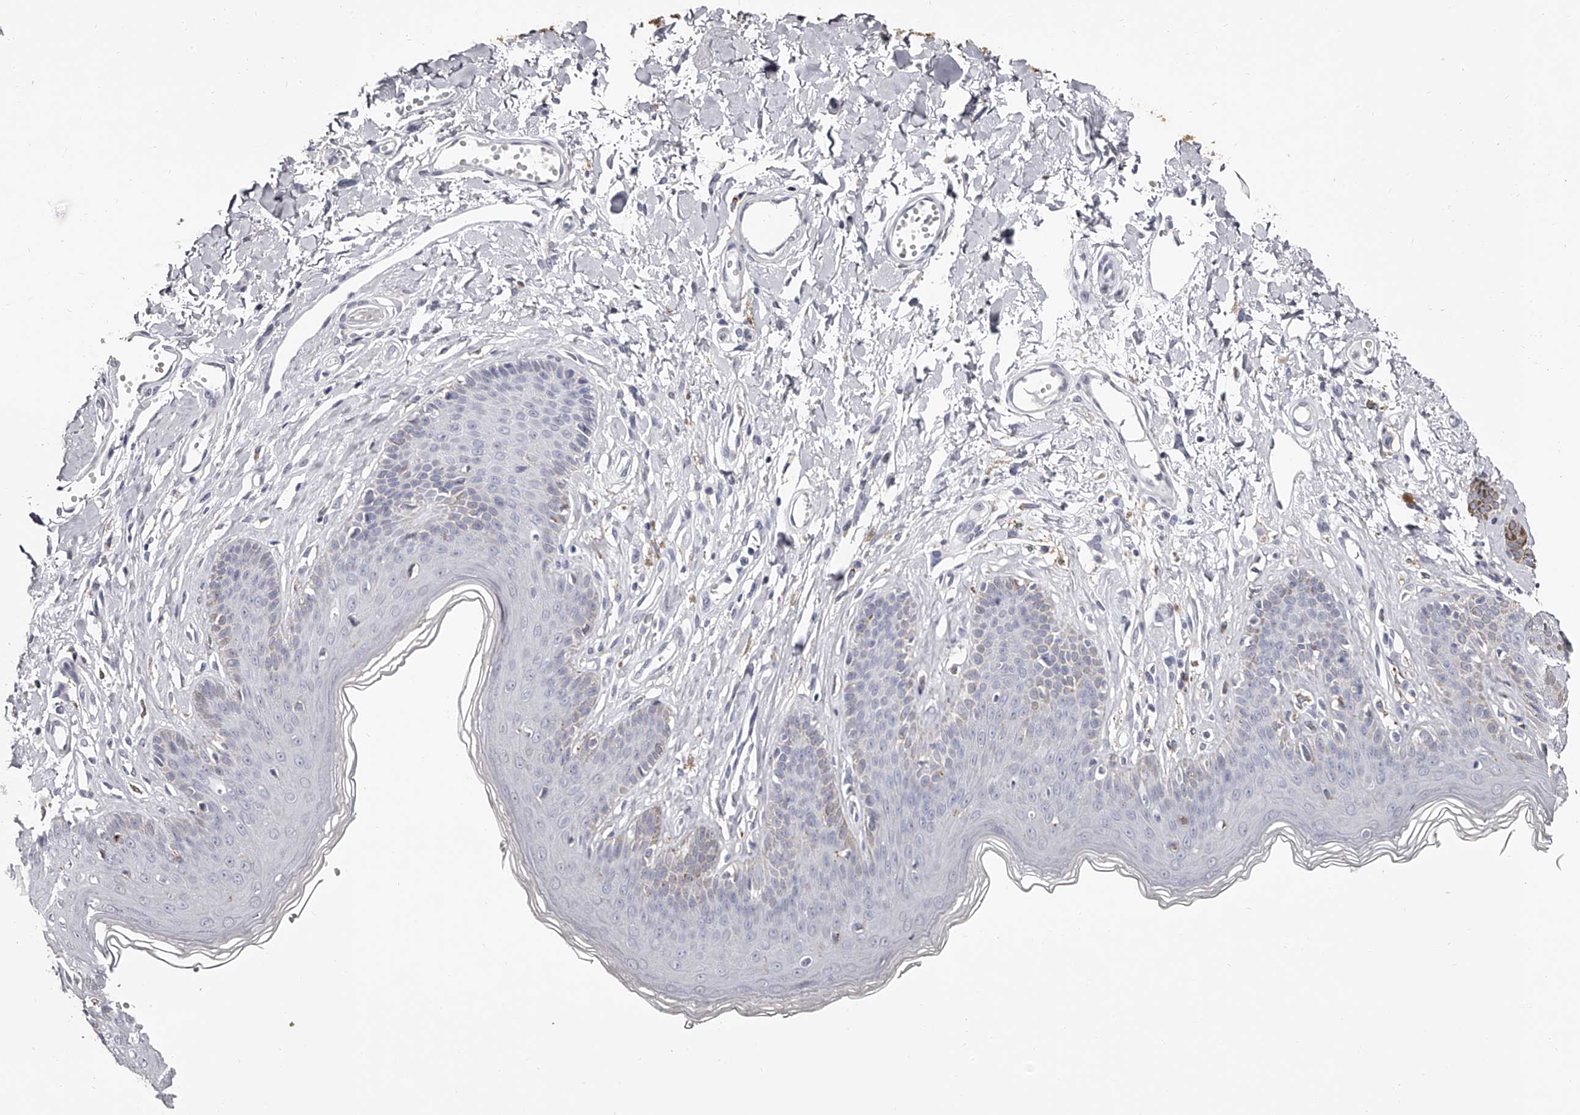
{"staining": {"intensity": "negative", "quantity": "none", "location": "none"}, "tissue": "skin", "cell_type": "Epidermal cells", "image_type": "normal", "snomed": [{"axis": "morphology", "description": "Normal tissue, NOS"}, {"axis": "morphology", "description": "Squamous cell carcinoma, NOS"}, {"axis": "topography", "description": "Vulva"}], "caption": "The histopathology image demonstrates no staining of epidermal cells in unremarkable skin.", "gene": "PACSIN1", "patient": {"sex": "female", "age": 85}}